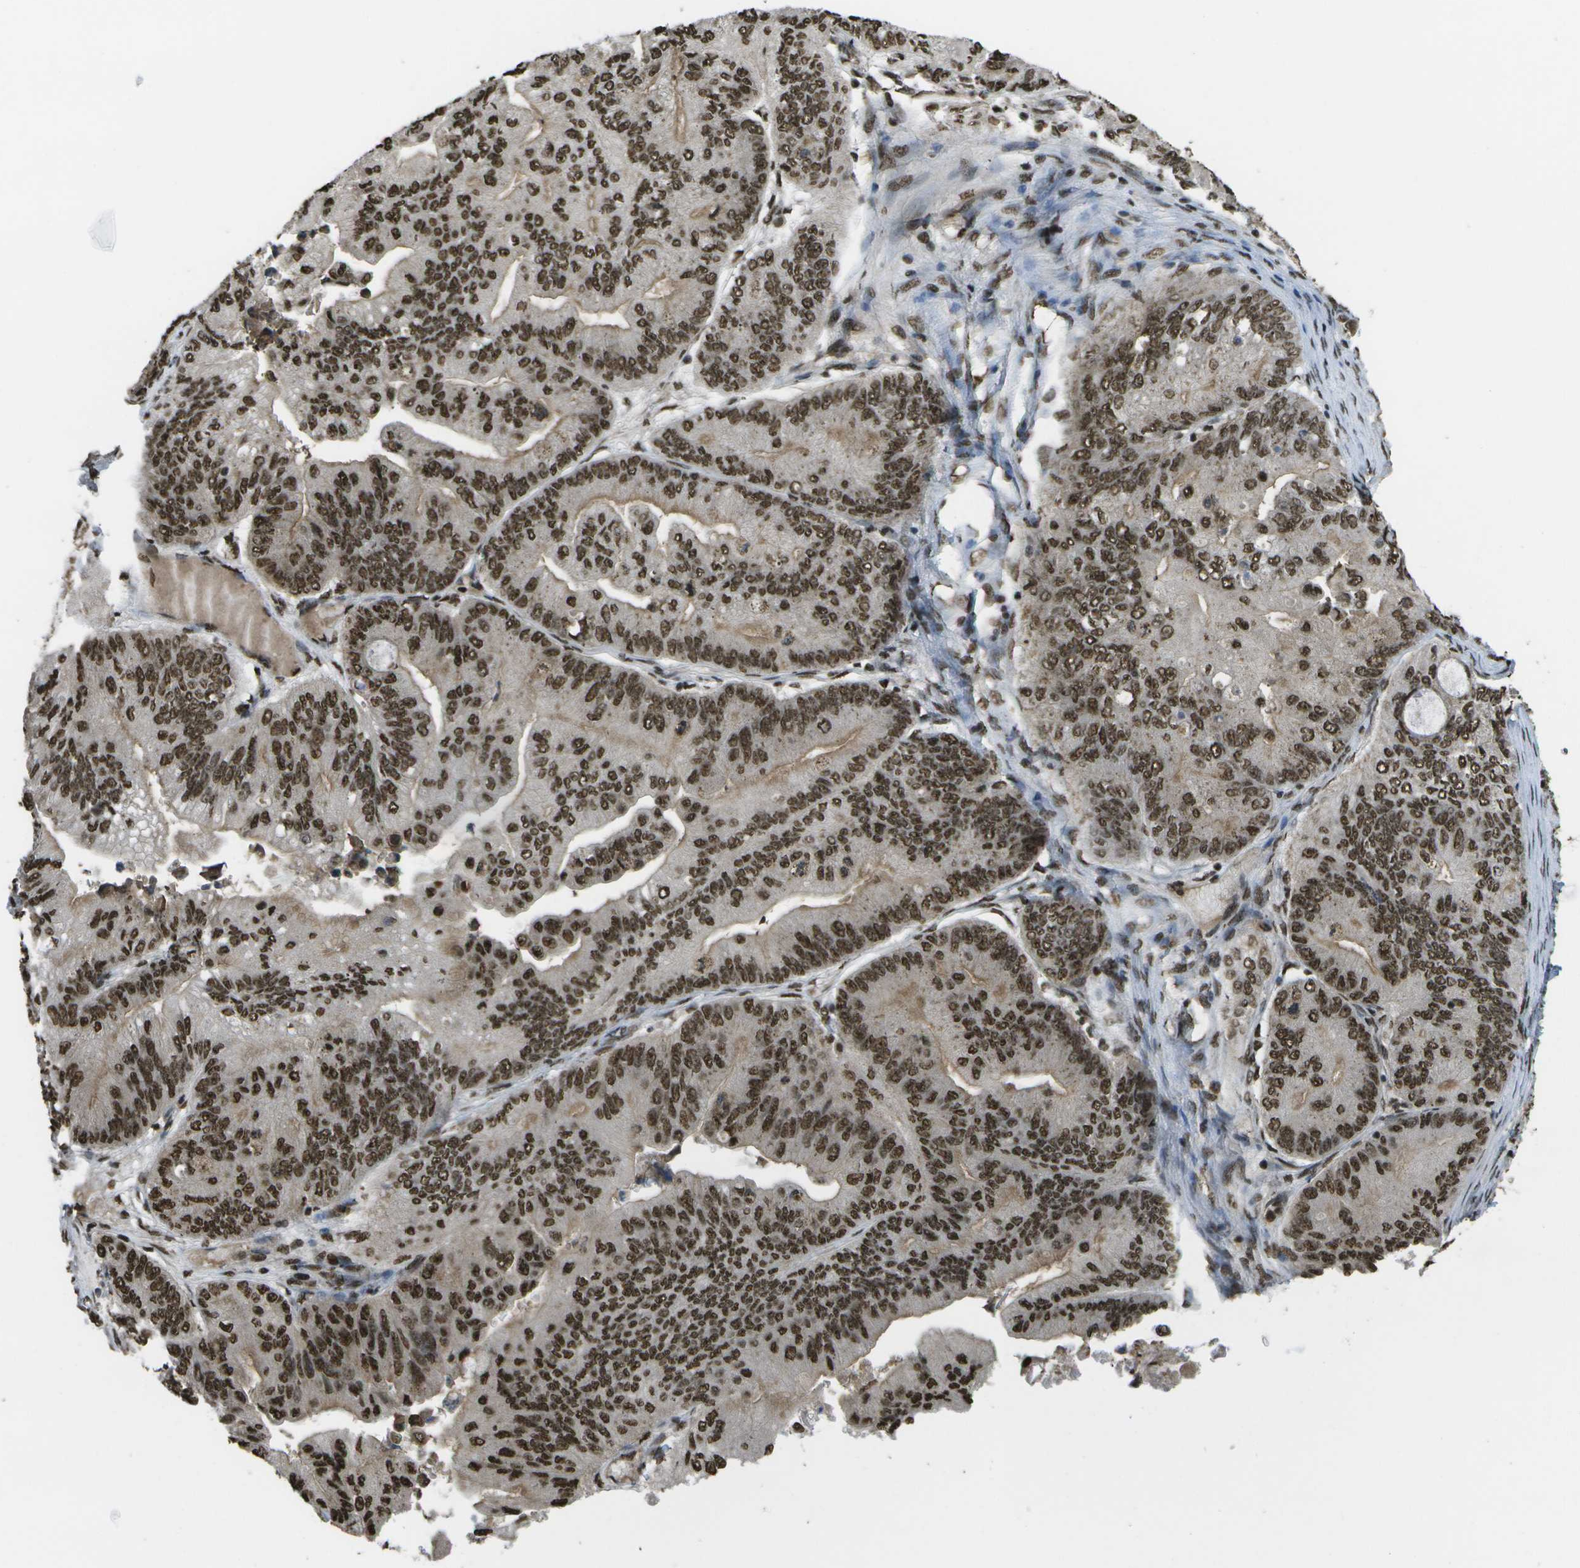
{"staining": {"intensity": "strong", "quantity": ">75%", "location": "nuclear"}, "tissue": "ovarian cancer", "cell_type": "Tumor cells", "image_type": "cancer", "snomed": [{"axis": "morphology", "description": "Cystadenocarcinoma, mucinous, NOS"}, {"axis": "topography", "description": "Ovary"}], "caption": "Immunohistochemical staining of human ovarian mucinous cystadenocarcinoma shows strong nuclear protein positivity in about >75% of tumor cells.", "gene": "SPEN", "patient": {"sex": "female", "age": 61}}